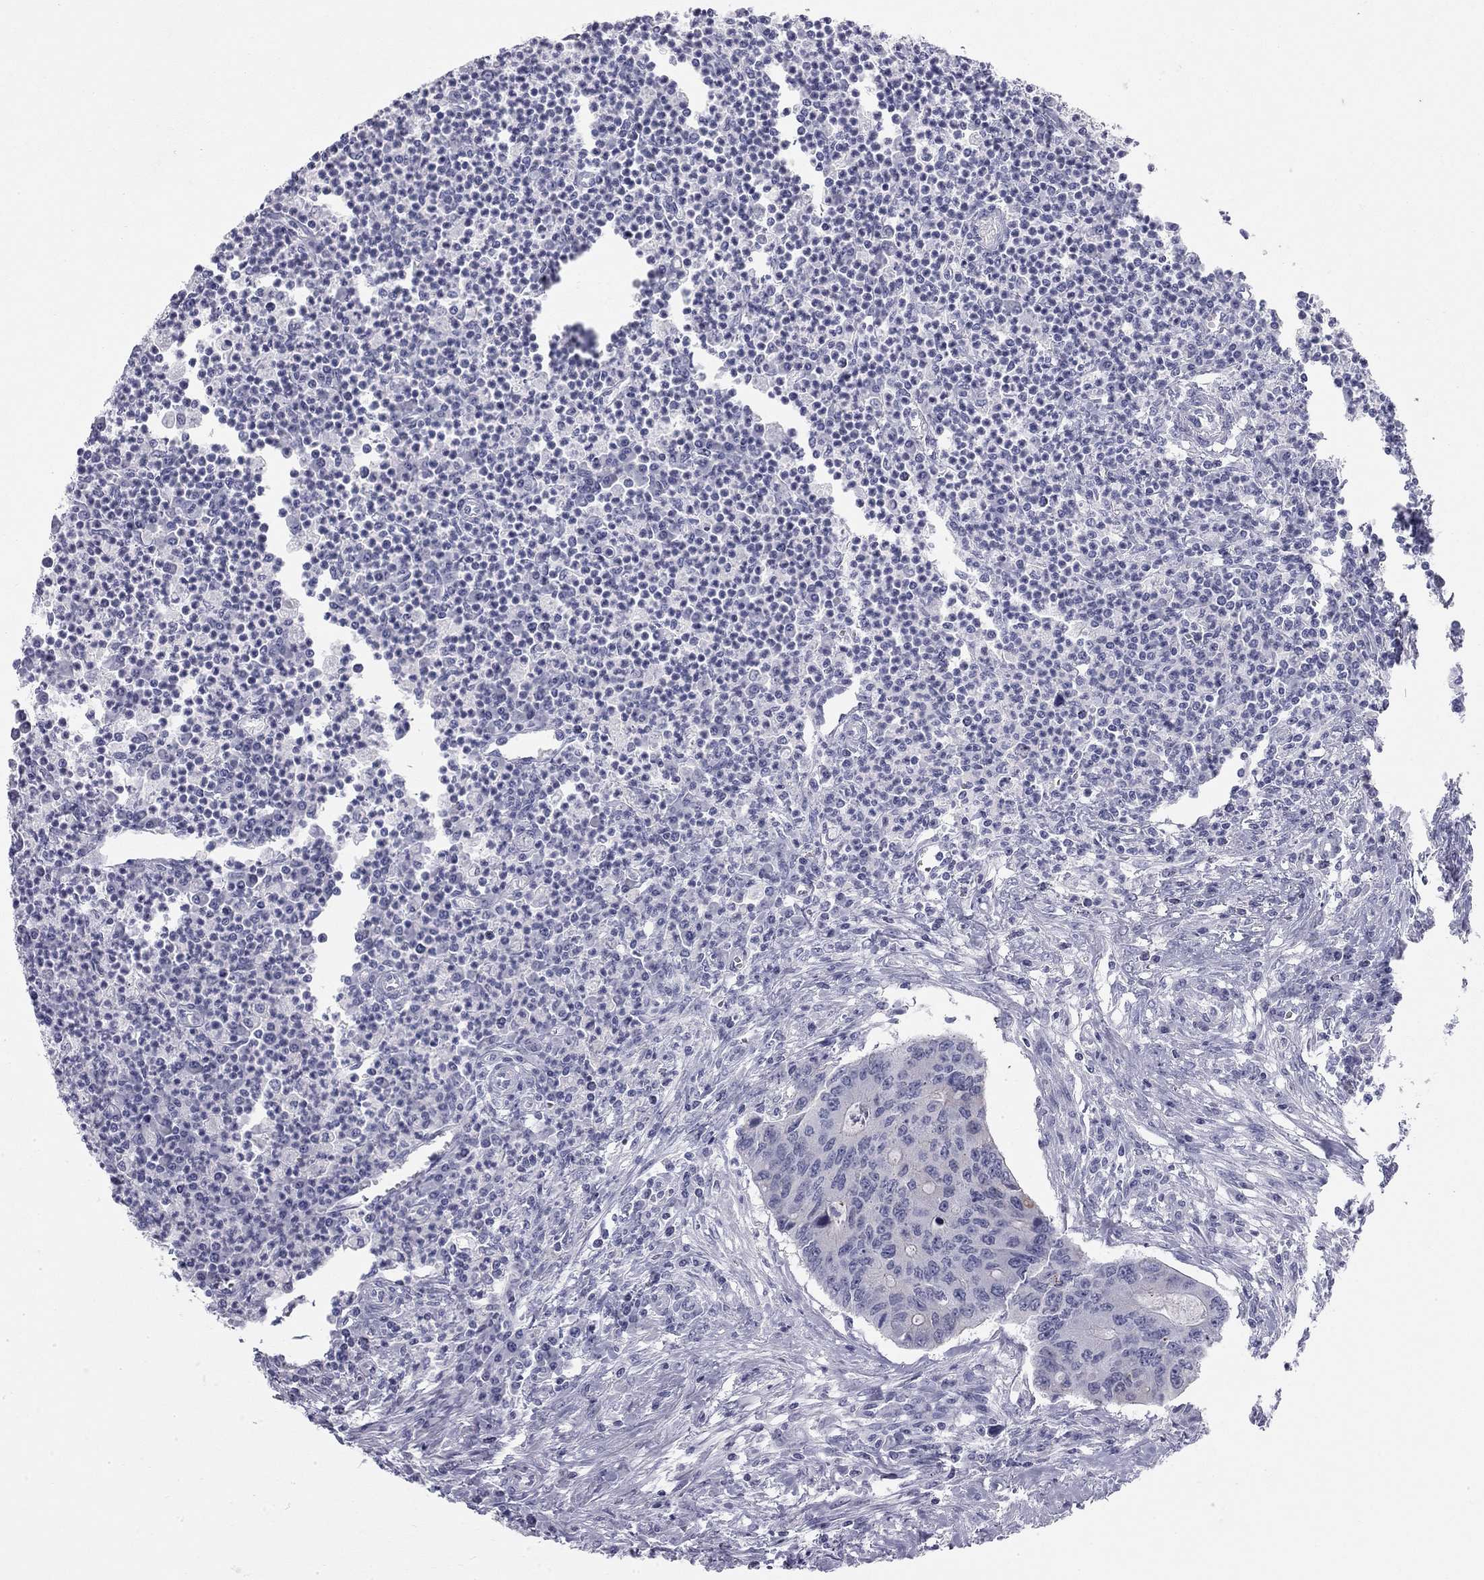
{"staining": {"intensity": "negative", "quantity": "none", "location": "none"}, "tissue": "colorectal cancer", "cell_type": "Tumor cells", "image_type": "cancer", "snomed": [{"axis": "morphology", "description": "Adenocarcinoma, NOS"}, {"axis": "topography", "description": "Colon"}], "caption": "There is no significant positivity in tumor cells of colorectal cancer.", "gene": "SULT2B1", "patient": {"sex": "male", "age": 53}}